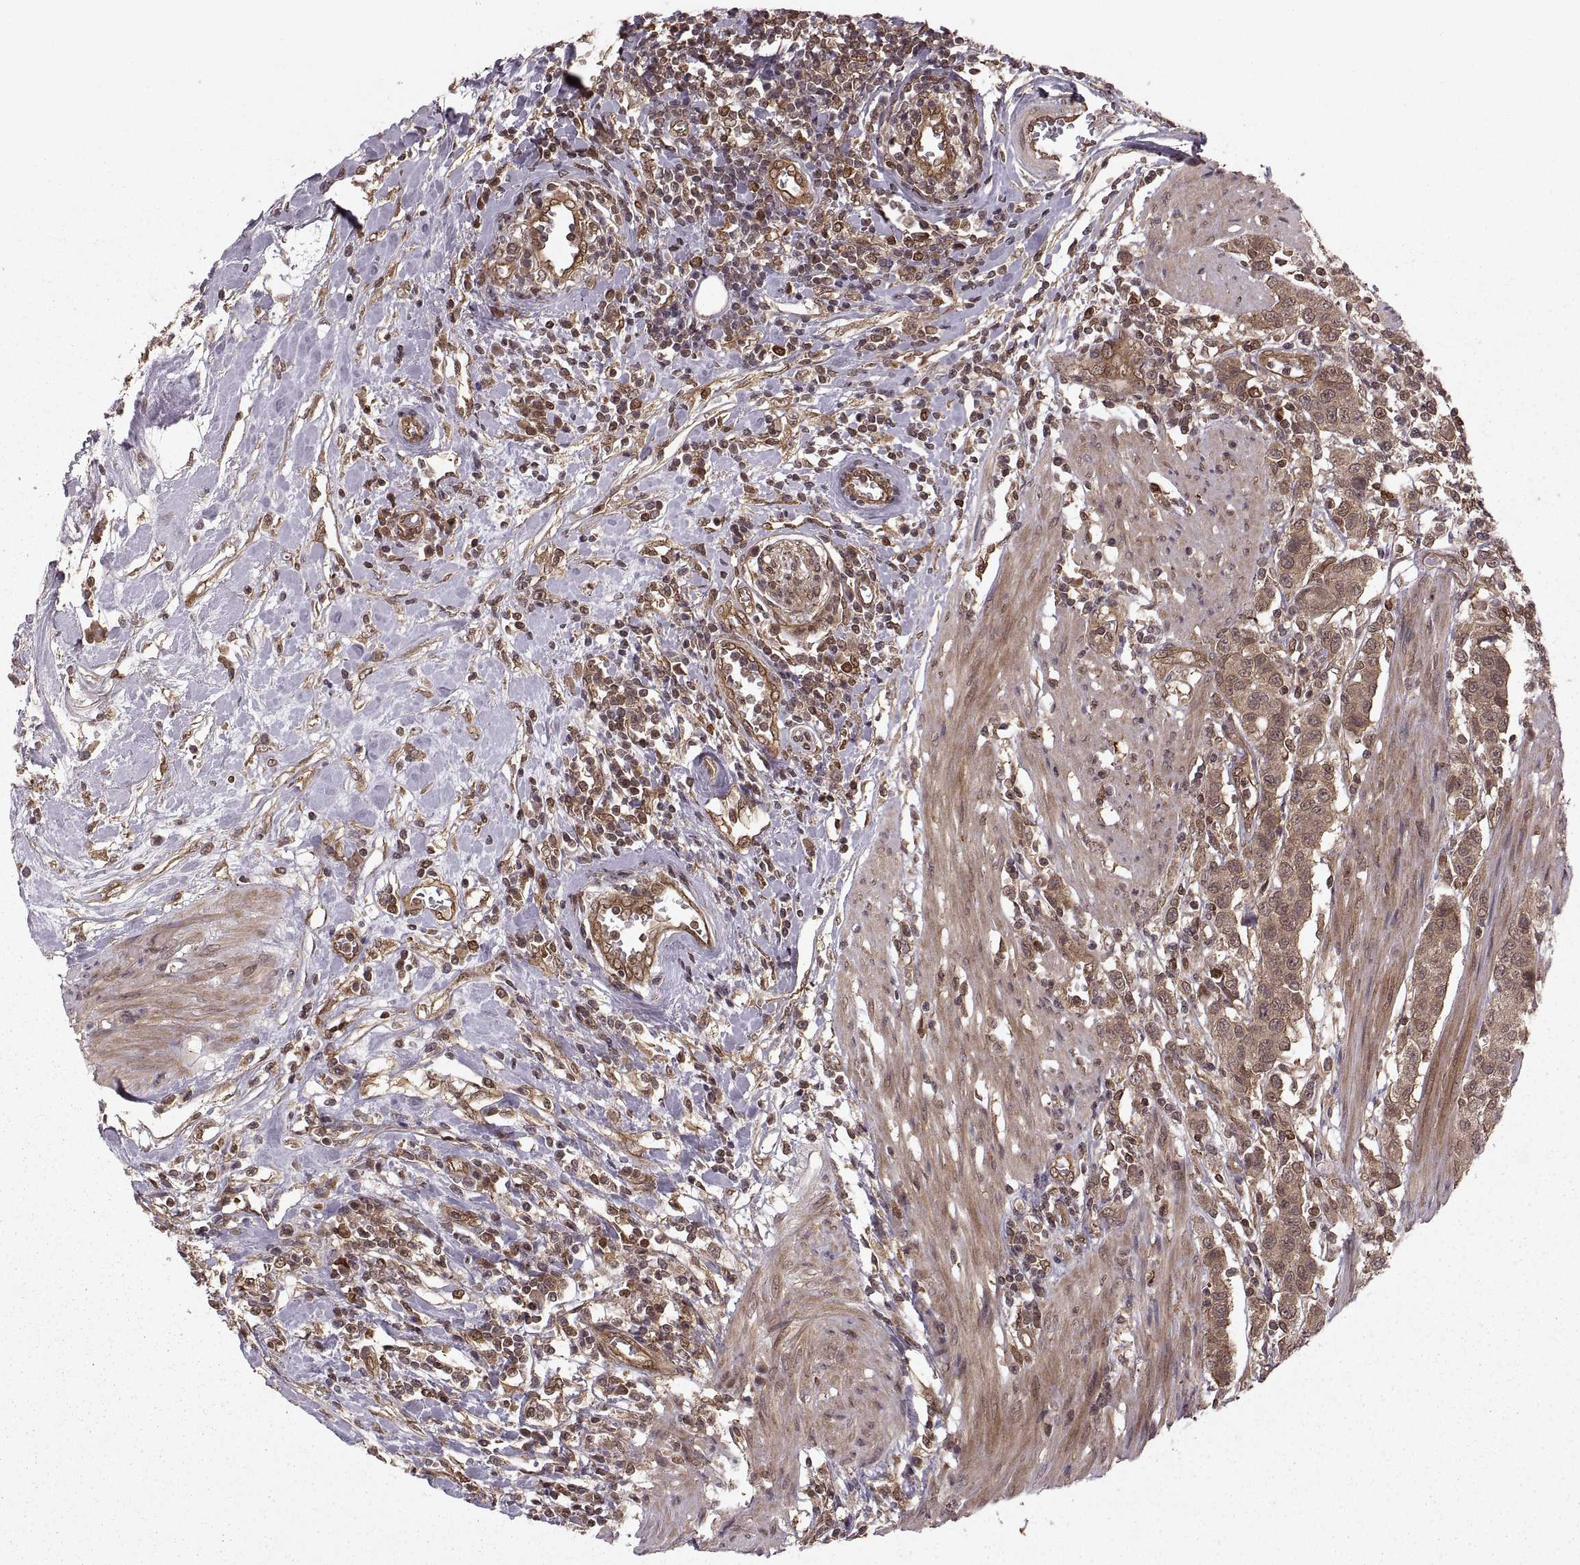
{"staining": {"intensity": "moderate", "quantity": ">75%", "location": "cytoplasmic/membranous"}, "tissue": "urothelial cancer", "cell_type": "Tumor cells", "image_type": "cancer", "snomed": [{"axis": "morphology", "description": "Urothelial carcinoma, High grade"}, {"axis": "topography", "description": "Urinary bladder"}], "caption": "DAB immunohistochemical staining of urothelial cancer reveals moderate cytoplasmic/membranous protein positivity in about >75% of tumor cells.", "gene": "DEDD", "patient": {"sex": "female", "age": 58}}